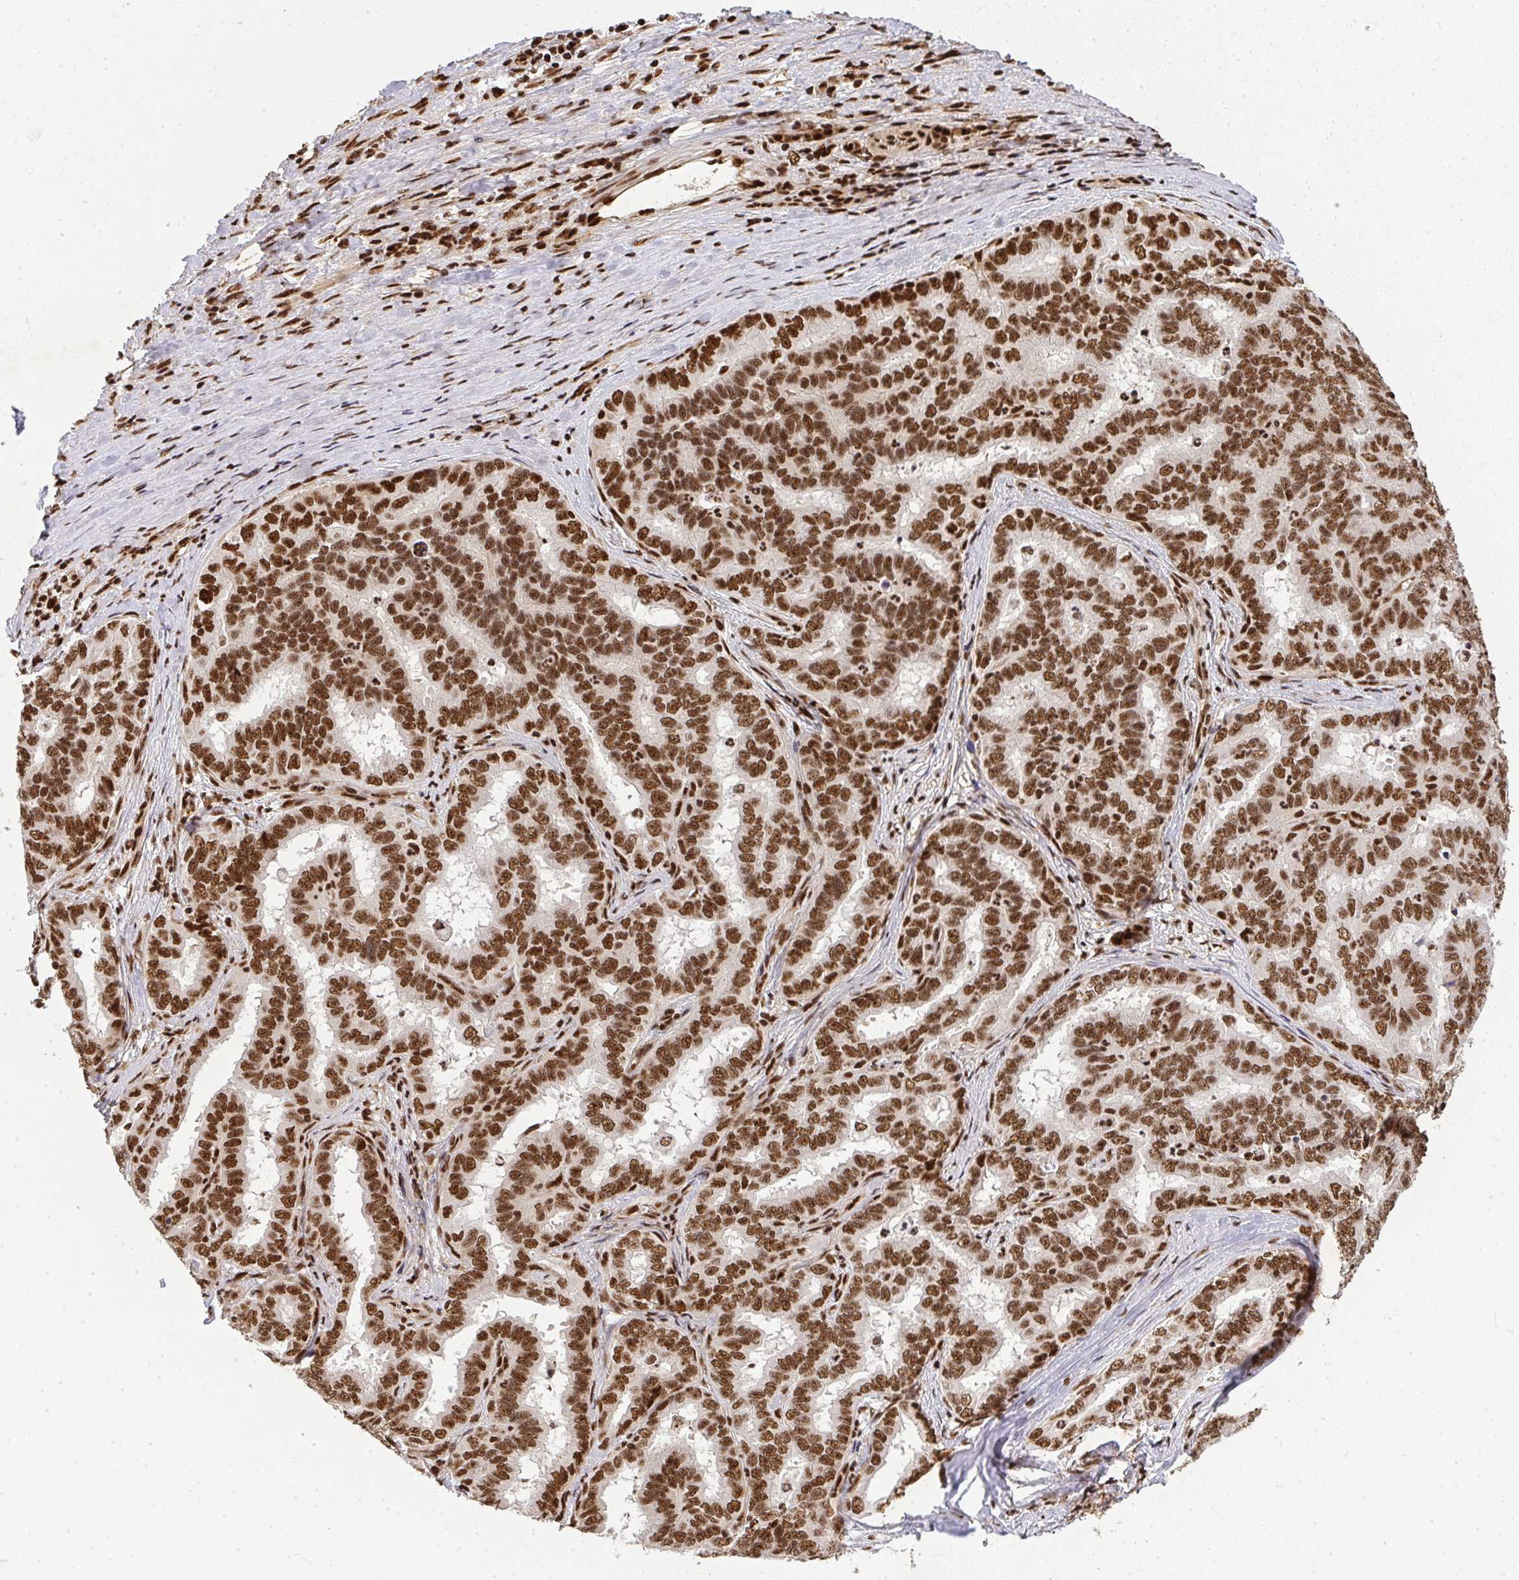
{"staining": {"intensity": "strong", "quantity": ">75%", "location": "nuclear"}, "tissue": "liver cancer", "cell_type": "Tumor cells", "image_type": "cancer", "snomed": [{"axis": "morphology", "description": "Cholangiocarcinoma"}, {"axis": "topography", "description": "Liver"}], "caption": "Immunohistochemistry (IHC) micrograph of human cholangiocarcinoma (liver) stained for a protein (brown), which shows high levels of strong nuclear staining in about >75% of tumor cells.", "gene": "U2AF1", "patient": {"sex": "female", "age": 64}}